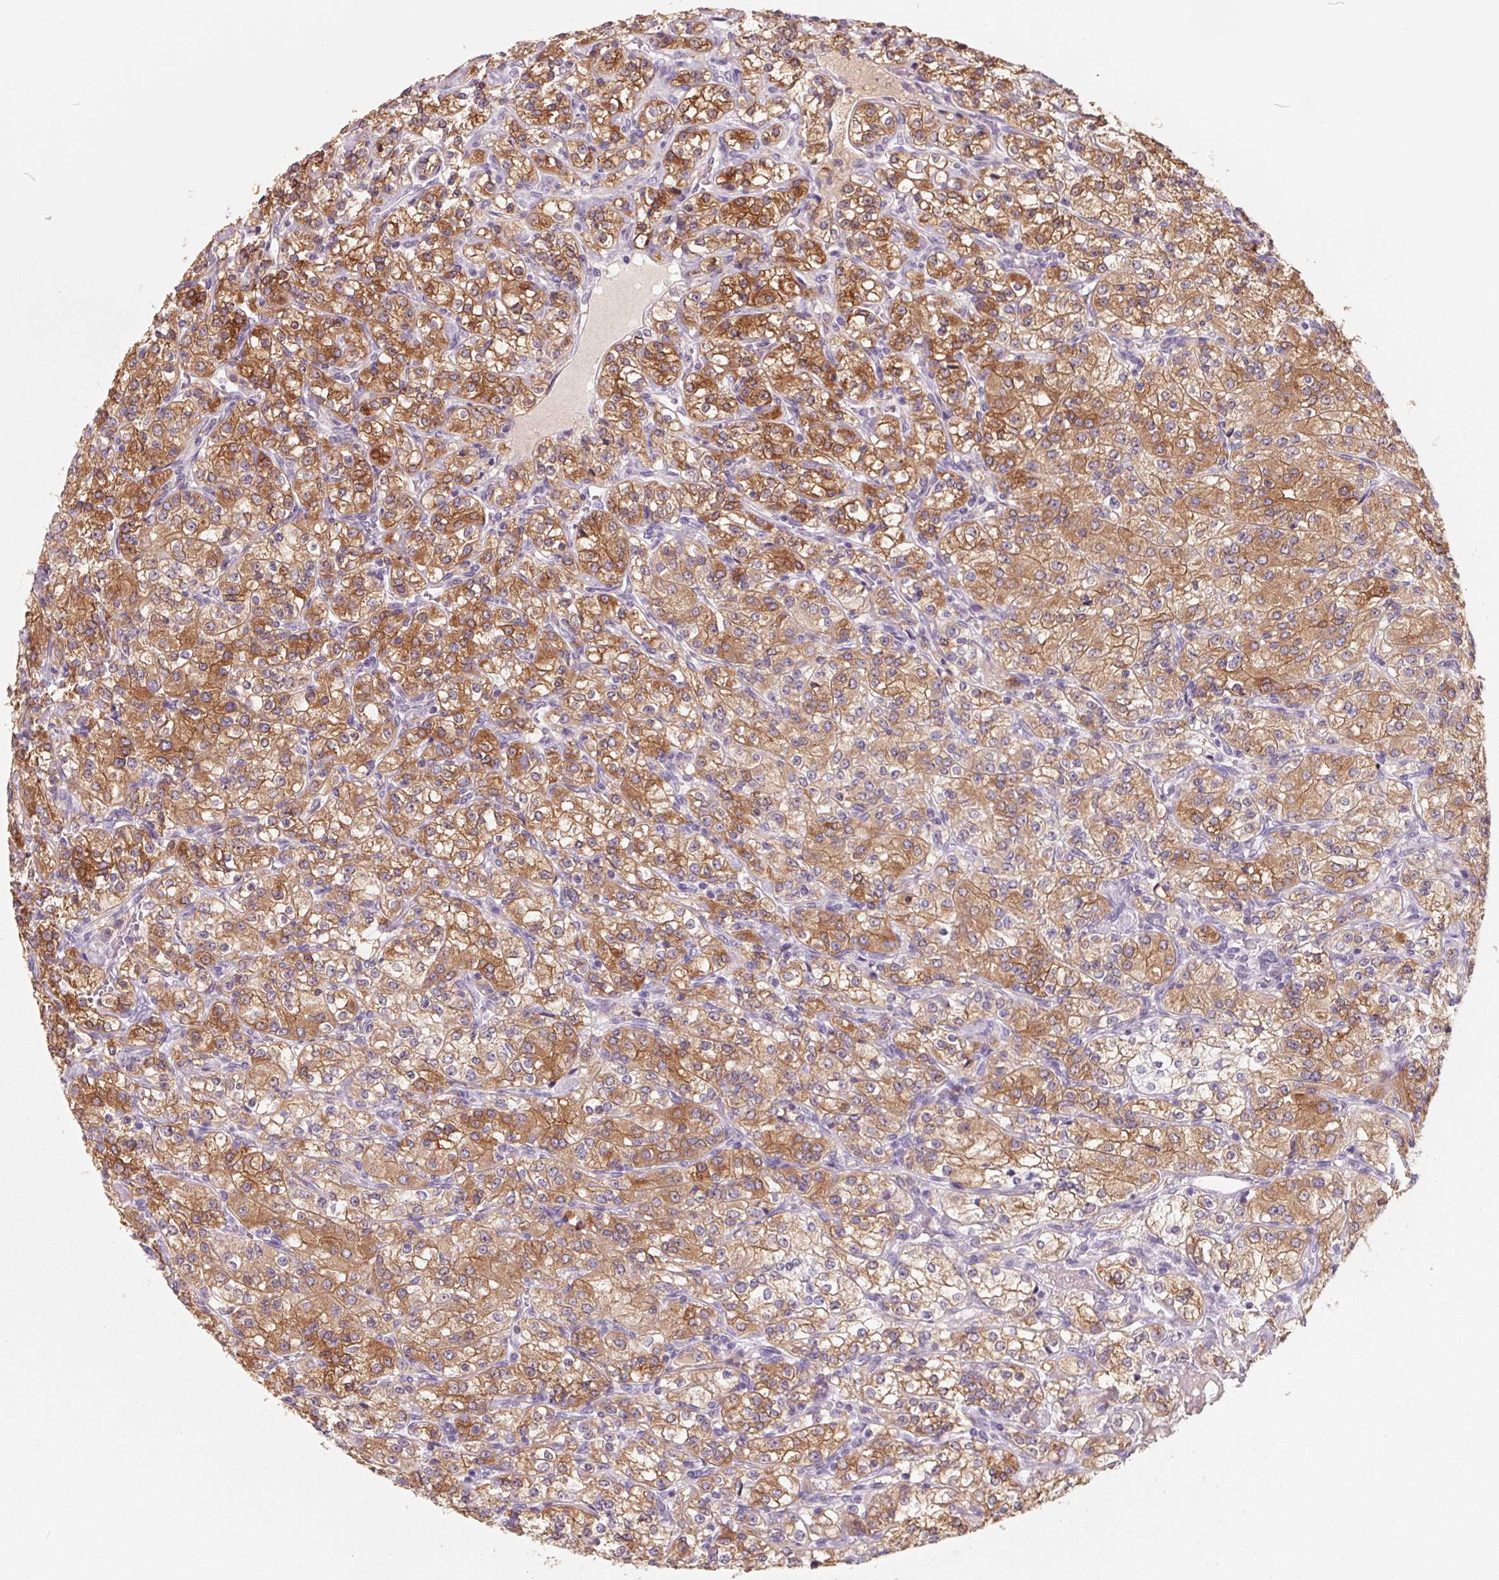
{"staining": {"intensity": "moderate", "quantity": ">75%", "location": "cytoplasmic/membranous"}, "tissue": "renal cancer", "cell_type": "Tumor cells", "image_type": "cancer", "snomed": [{"axis": "morphology", "description": "Adenocarcinoma, NOS"}, {"axis": "topography", "description": "Kidney"}], "caption": "Renal adenocarcinoma was stained to show a protein in brown. There is medium levels of moderate cytoplasmic/membranous positivity in approximately >75% of tumor cells.", "gene": "FTCD", "patient": {"sex": "male", "age": 77}}